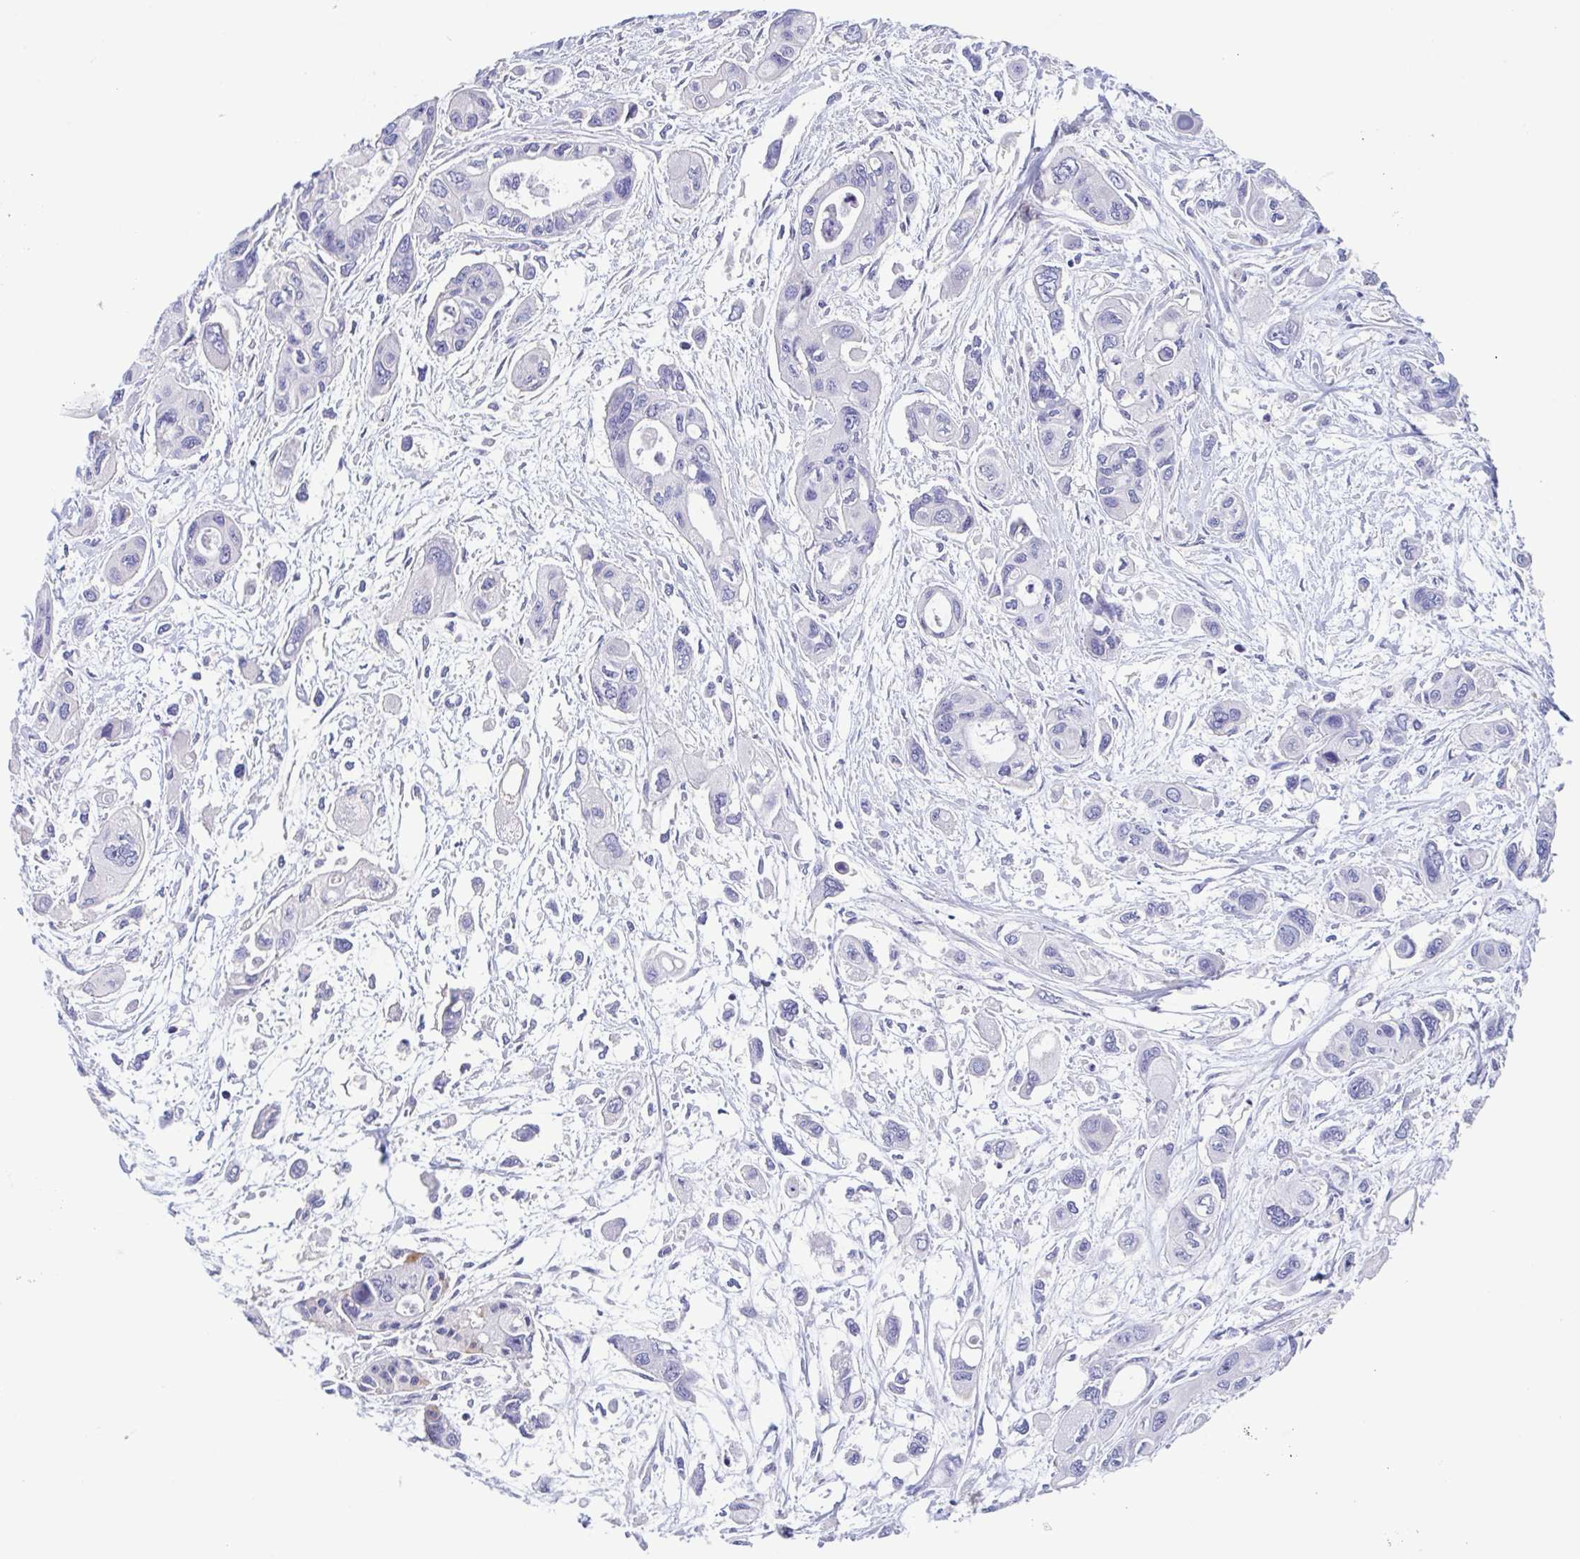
{"staining": {"intensity": "negative", "quantity": "none", "location": "none"}, "tissue": "pancreatic cancer", "cell_type": "Tumor cells", "image_type": "cancer", "snomed": [{"axis": "morphology", "description": "Adenocarcinoma, NOS"}, {"axis": "topography", "description": "Pancreas"}], "caption": "This image is of pancreatic cancer (adenocarcinoma) stained with immunohistochemistry to label a protein in brown with the nuclei are counter-stained blue. There is no expression in tumor cells.", "gene": "TREH", "patient": {"sex": "female", "age": 47}}